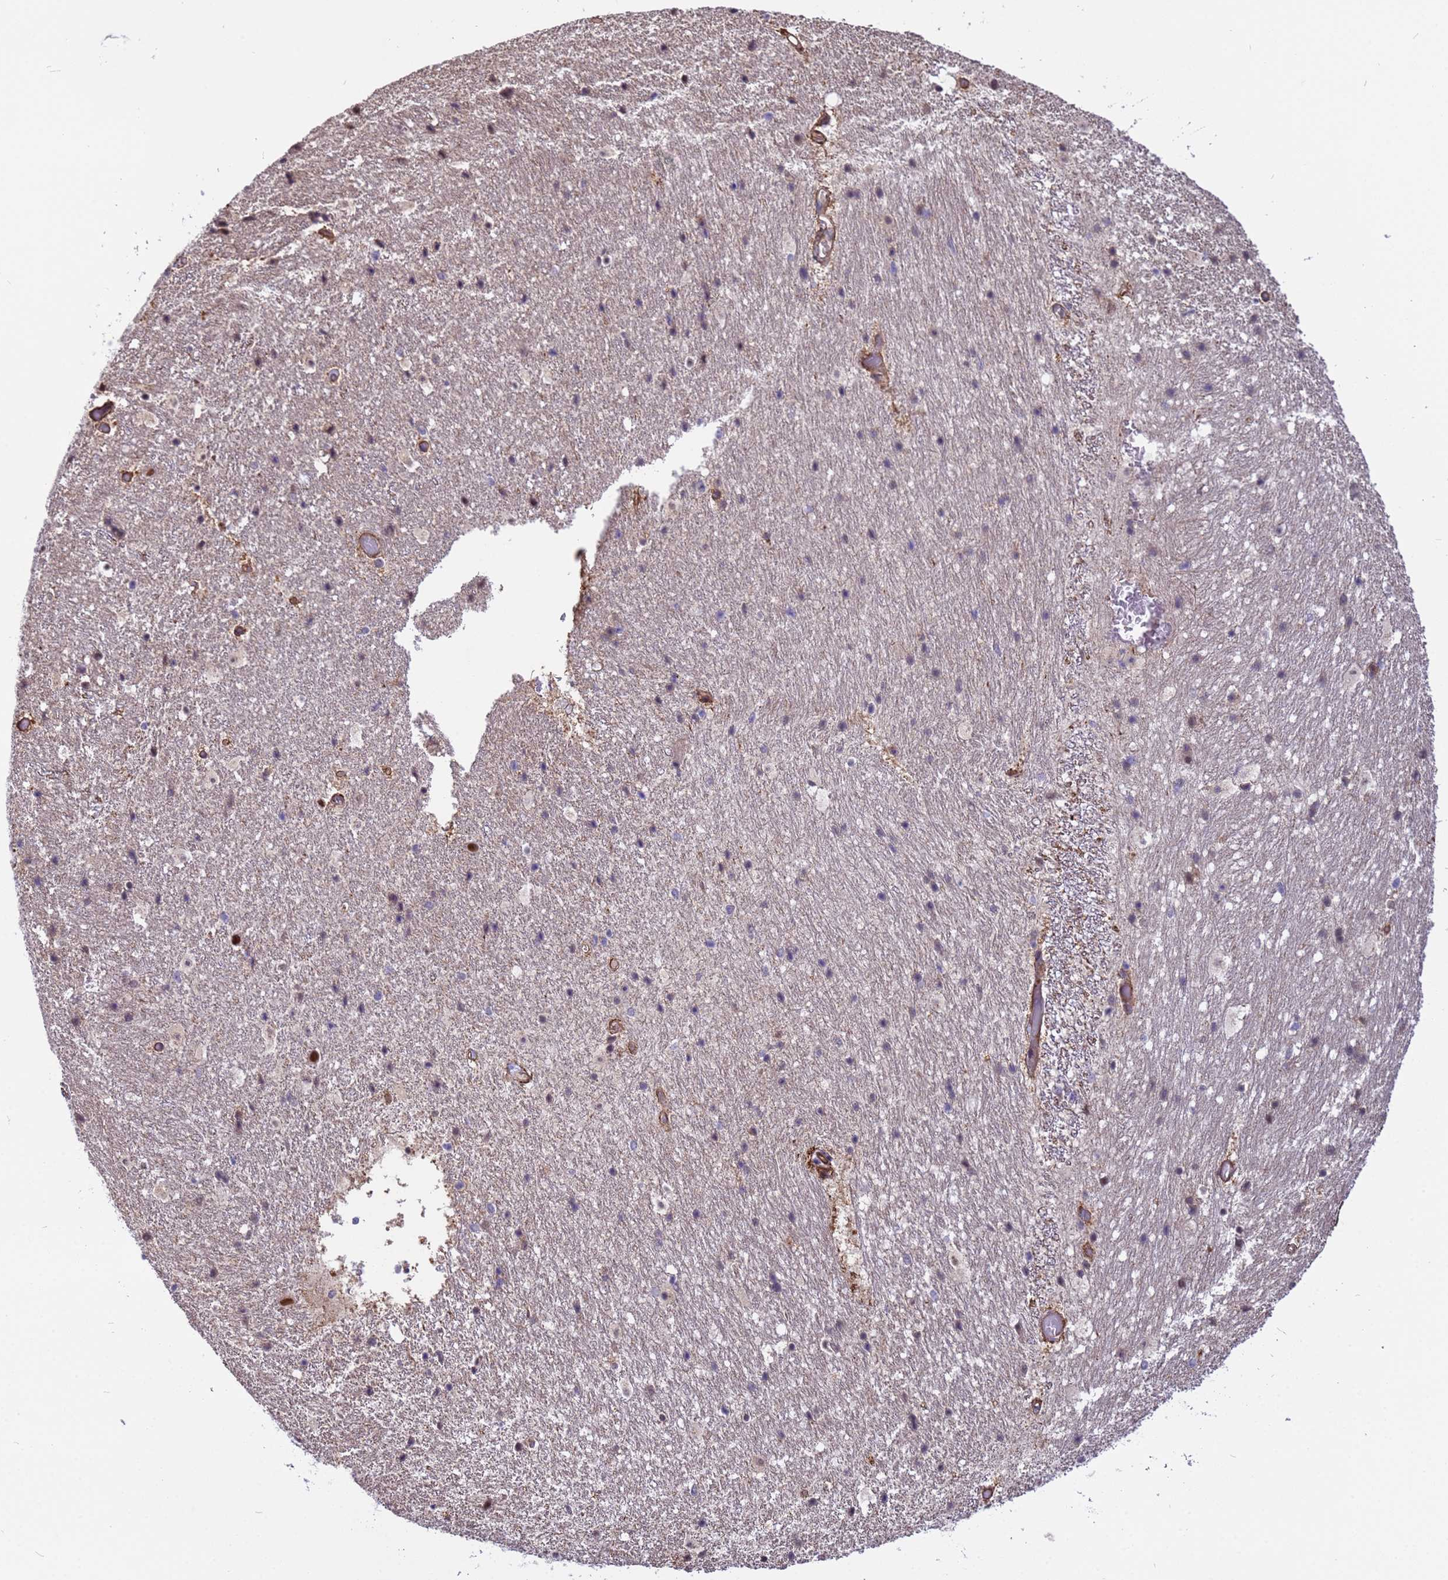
{"staining": {"intensity": "negative", "quantity": "none", "location": "none"}, "tissue": "hippocampus", "cell_type": "Glial cells", "image_type": "normal", "snomed": [{"axis": "morphology", "description": "Normal tissue, NOS"}, {"axis": "topography", "description": "Hippocampus"}], "caption": "A high-resolution histopathology image shows immunohistochemistry (IHC) staining of normal hippocampus, which exhibits no significant expression in glial cells.", "gene": "ITGB4", "patient": {"sex": "female", "age": 52}}